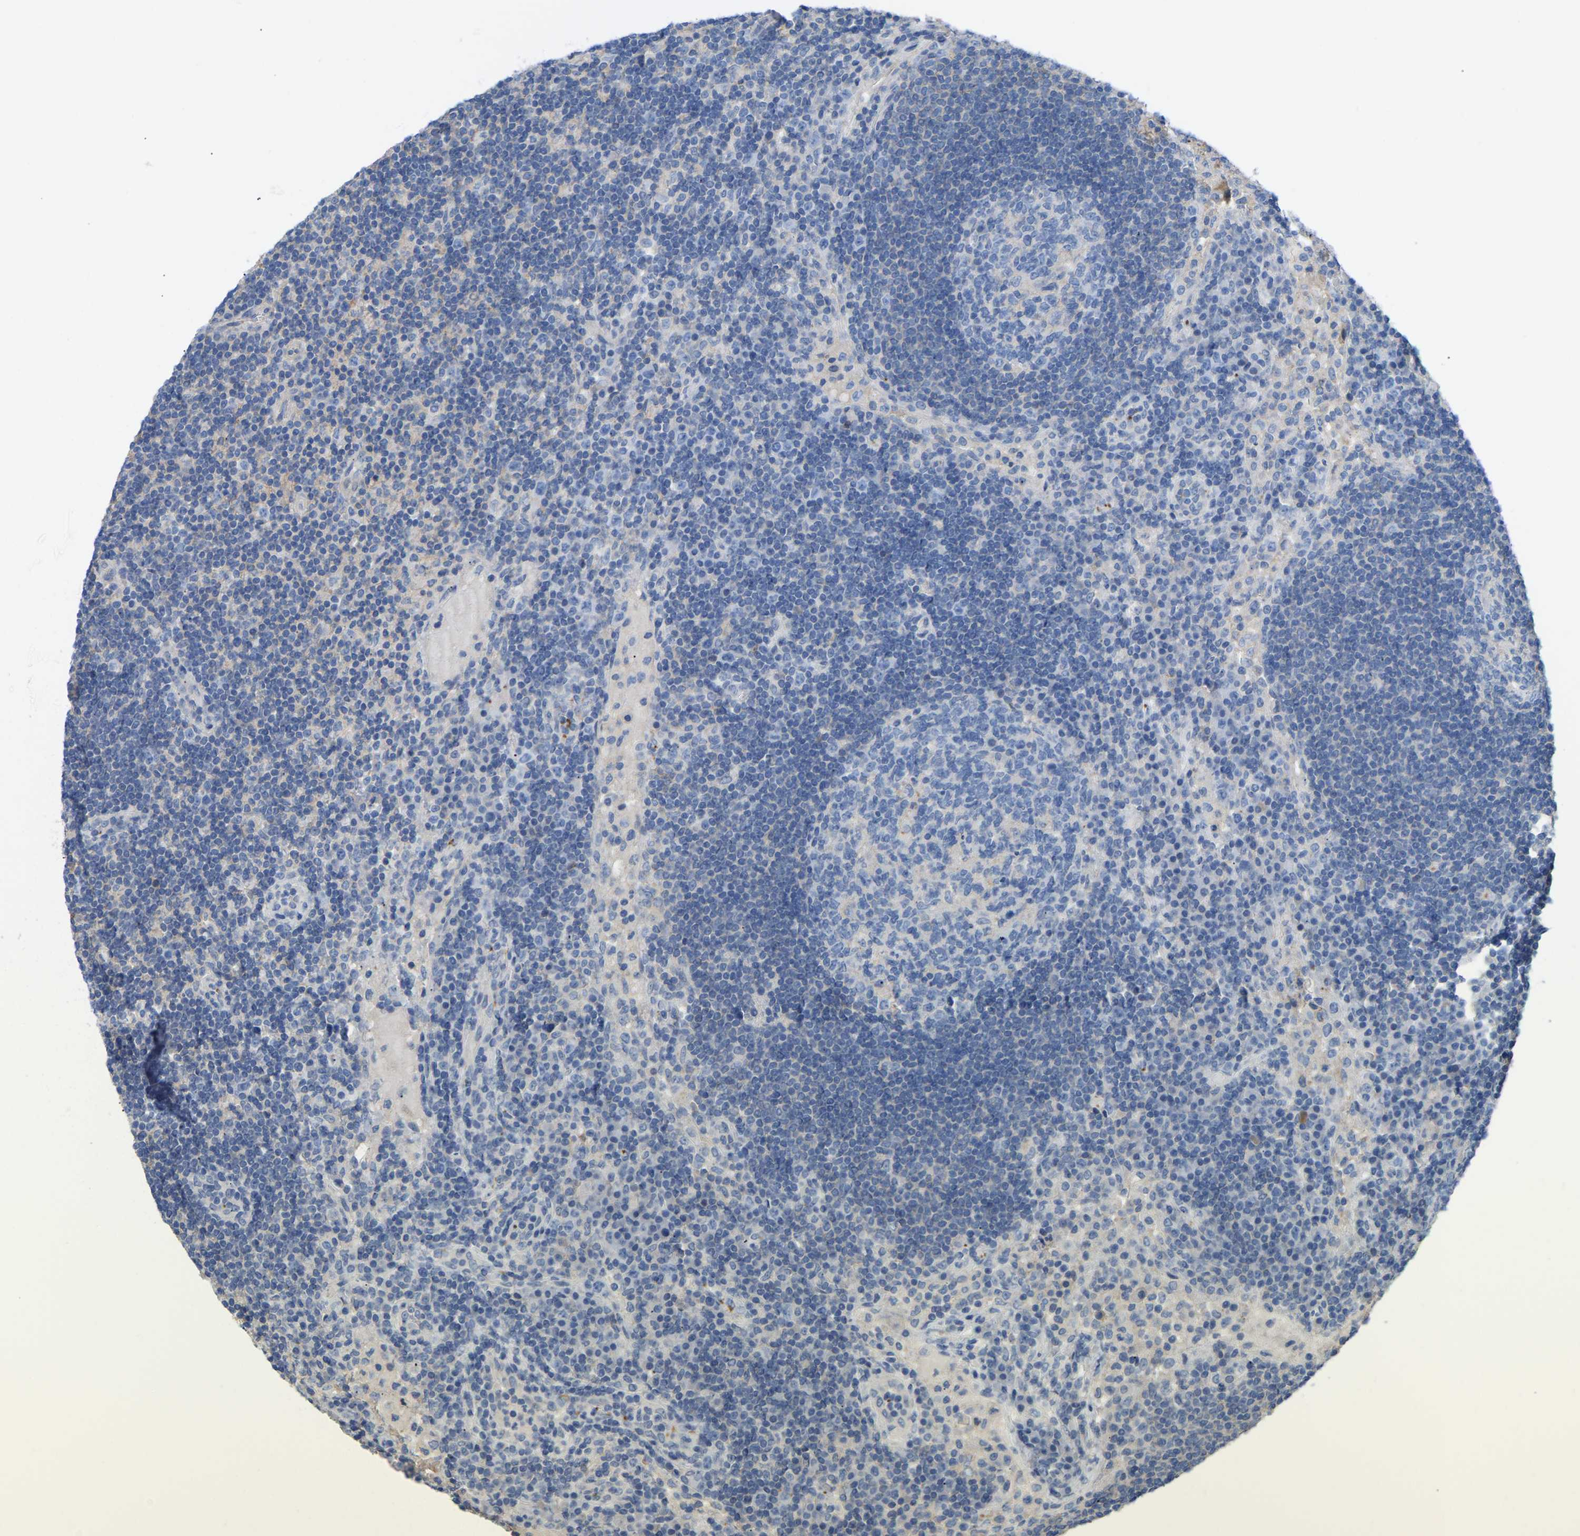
{"staining": {"intensity": "negative", "quantity": "none", "location": "none"}, "tissue": "lymph node", "cell_type": "Germinal center cells", "image_type": "normal", "snomed": [{"axis": "morphology", "description": "Normal tissue, NOS"}, {"axis": "topography", "description": "Lymph node"}], "caption": "This is an immunohistochemistry micrograph of benign lymph node. There is no expression in germinal center cells.", "gene": "ZNF449", "patient": {"sex": "female", "age": 53}}